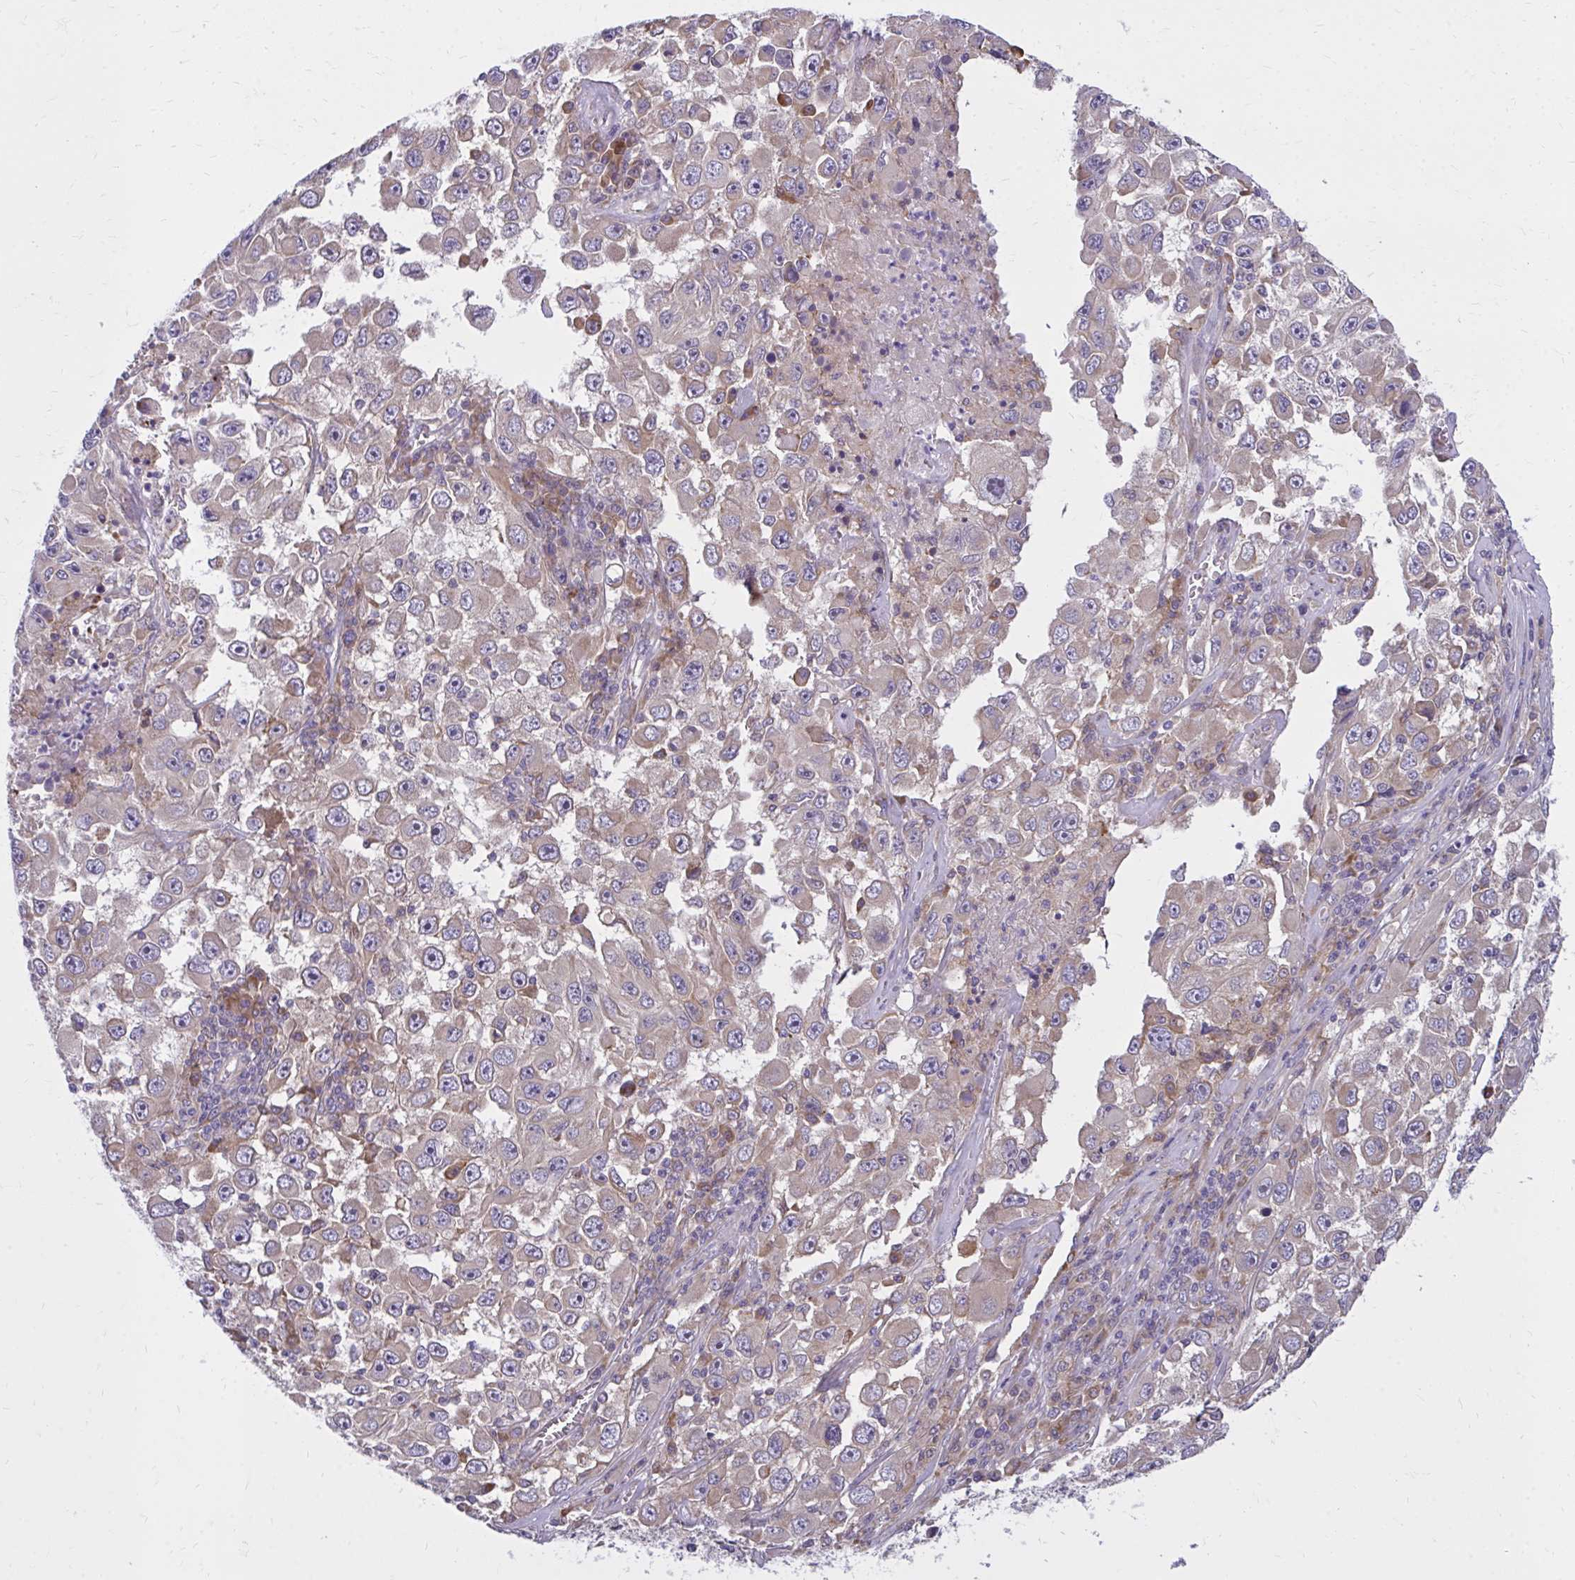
{"staining": {"intensity": "negative", "quantity": "none", "location": "none"}, "tissue": "melanoma", "cell_type": "Tumor cells", "image_type": "cancer", "snomed": [{"axis": "morphology", "description": "Malignant melanoma, Metastatic site"}, {"axis": "topography", "description": "Lymph node"}], "caption": "Melanoma stained for a protein using immunohistochemistry (IHC) displays no positivity tumor cells.", "gene": "CEMP1", "patient": {"sex": "female", "age": 67}}